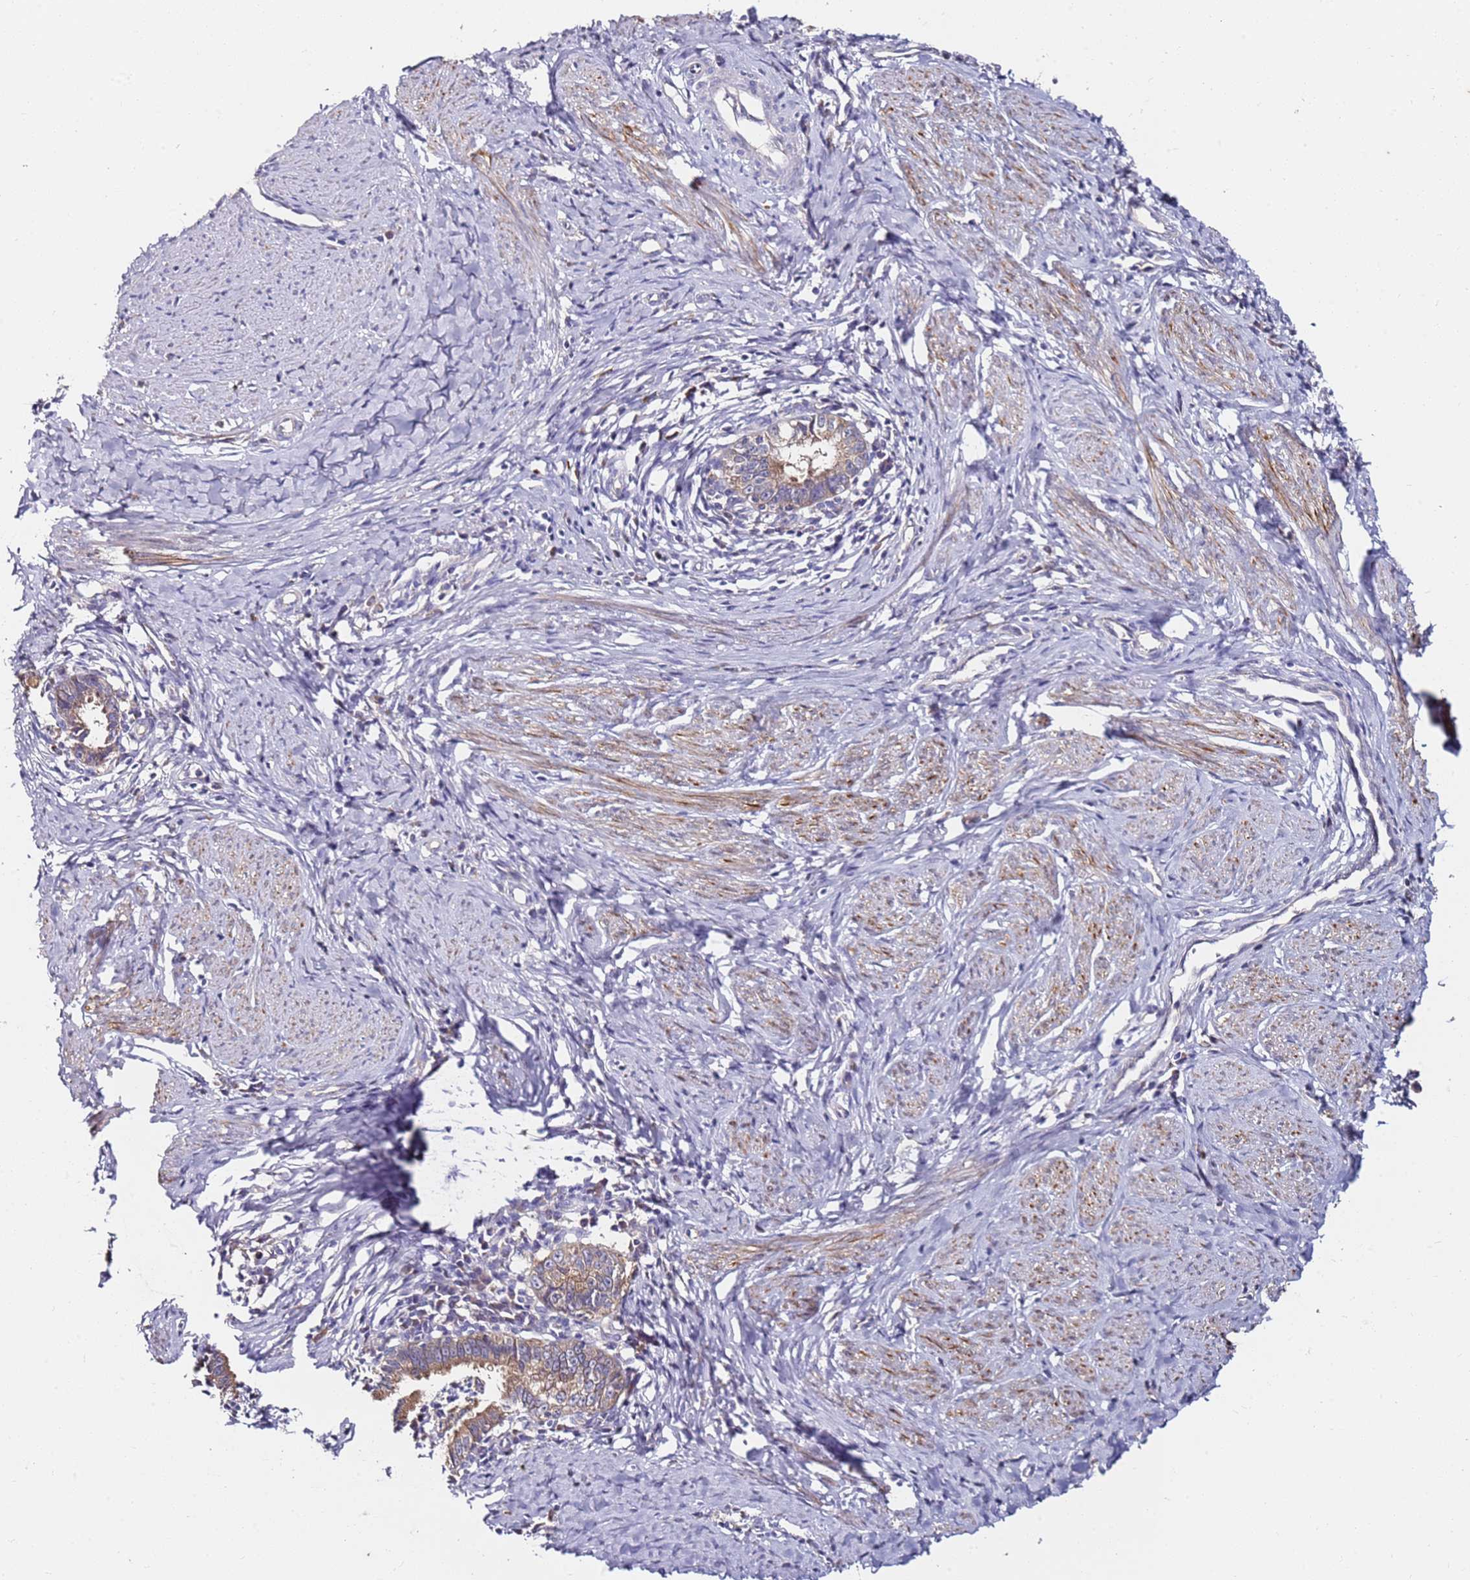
{"staining": {"intensity": "moderate", "quantity": ">75%", "location": "cytoplasmic/membranous"}, "tissue": "cervical cancer", "cell_type": "Tumor cells", "image_type": "cancer", "snomed": [{"axis": "morphology", "description": "Adenocarcinoma, NOS"}, {"axis": "topography", "description": "Cervix"}], "caption": "Adenocarcinoma (cervical) tissue displays moderate cytoplasmic/membranous staining in approximately >75% of tumor cells, visualized by immunohistochemistry.", "gene": "SRRM5", "patient": {"sex": "female", "age": 36}}